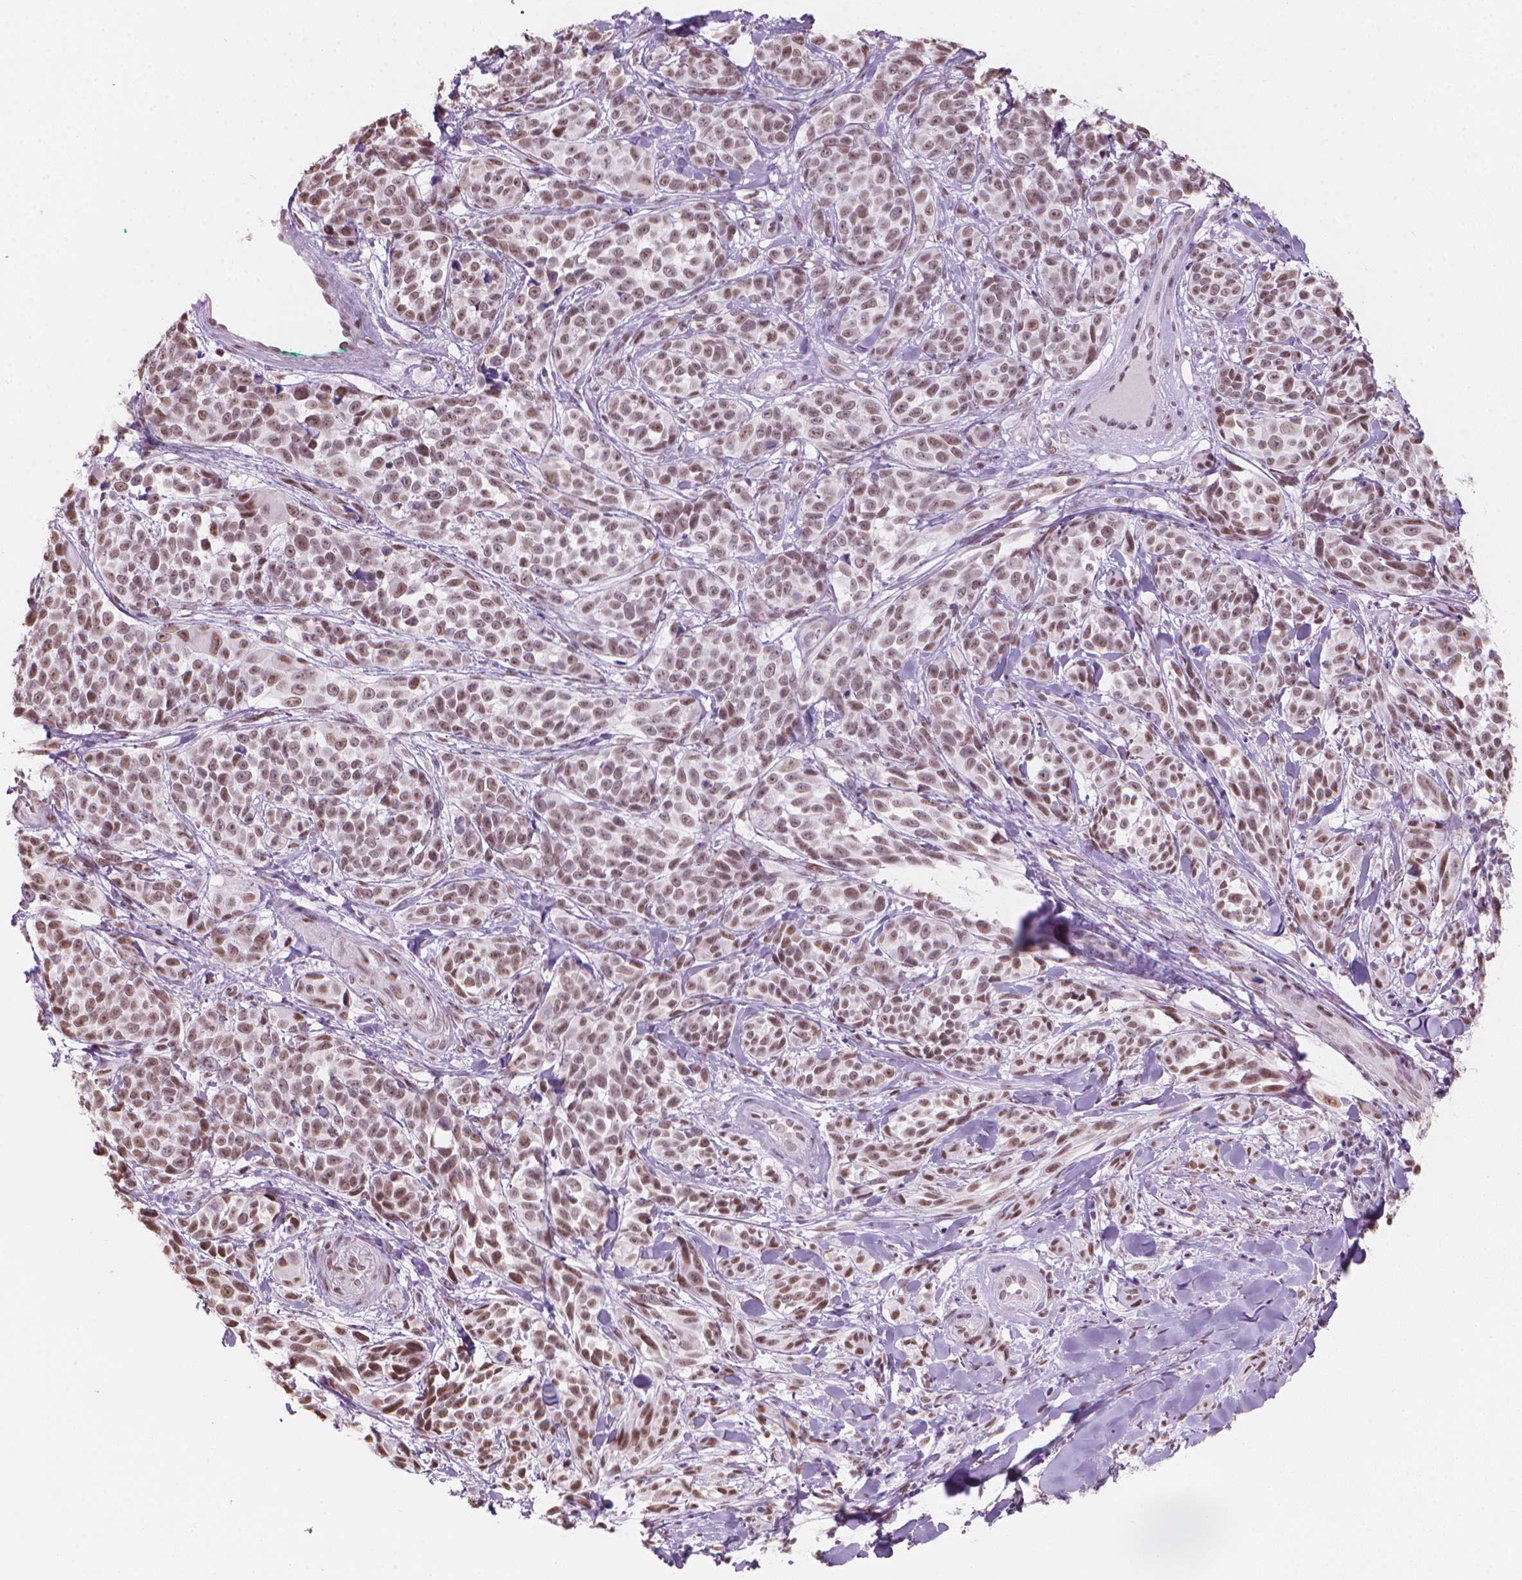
{"staining": {"intensity": "weak", "quantity": ">75%", "location": "nuclear"}, "tissue": "melanoma", "cell_type": "Tumor cells", "image_type": "cancer", "snomed": [{"axis": "morphology", "description": "Malignant melanoma, NOS"}, {"axis": "topography", "description": "Skin"}], "caption": "Brown immunohistochemical staining in melanoma exhibits weak nuclear expression in about >75% of tumor cells.", "gene": "PIAS2", "patient": {"sex": "female", "age": 88}}